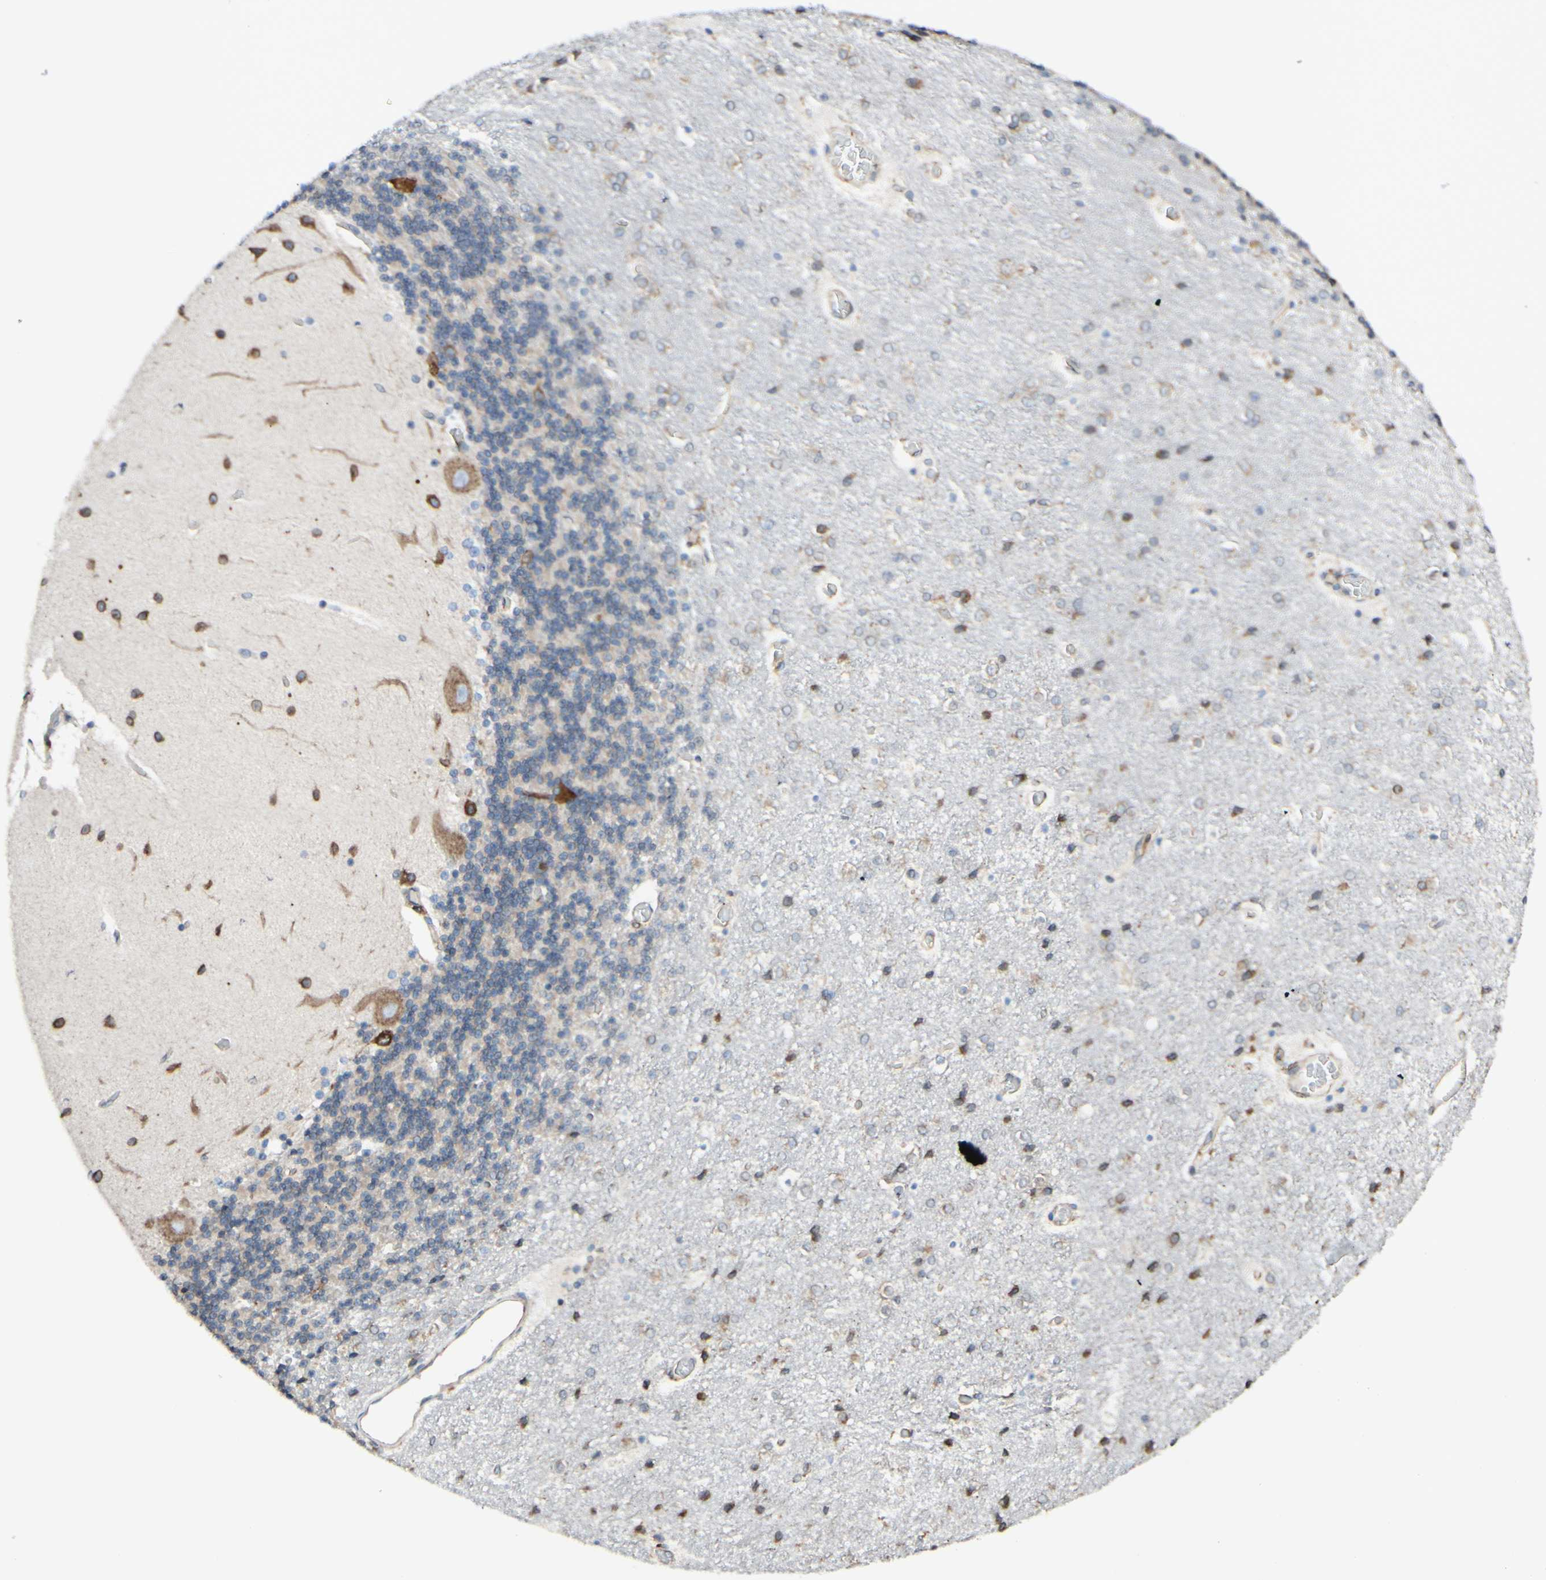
{"staining": {"intensity": "strong", "quantity": "<25%", "location": "cytoplasmic/membranous"}, "tissue": "cerebellum", "cell_type": "Cells in granular layer", "image_type": "normal", "snomed": [{"axis": "morphology", "description": "Normal tissue, NOS"}, {"axis": "topography", "description": "Cerebellum"}], "caption": "Unremarkable cerebellum reveals strong cytoplasmic/membranous staining in about <25% of cells in granular layer, visualized by immunohistochemistry.", "gene": "DNAJB11", "patient": {"sex": "female", "age": 54}}